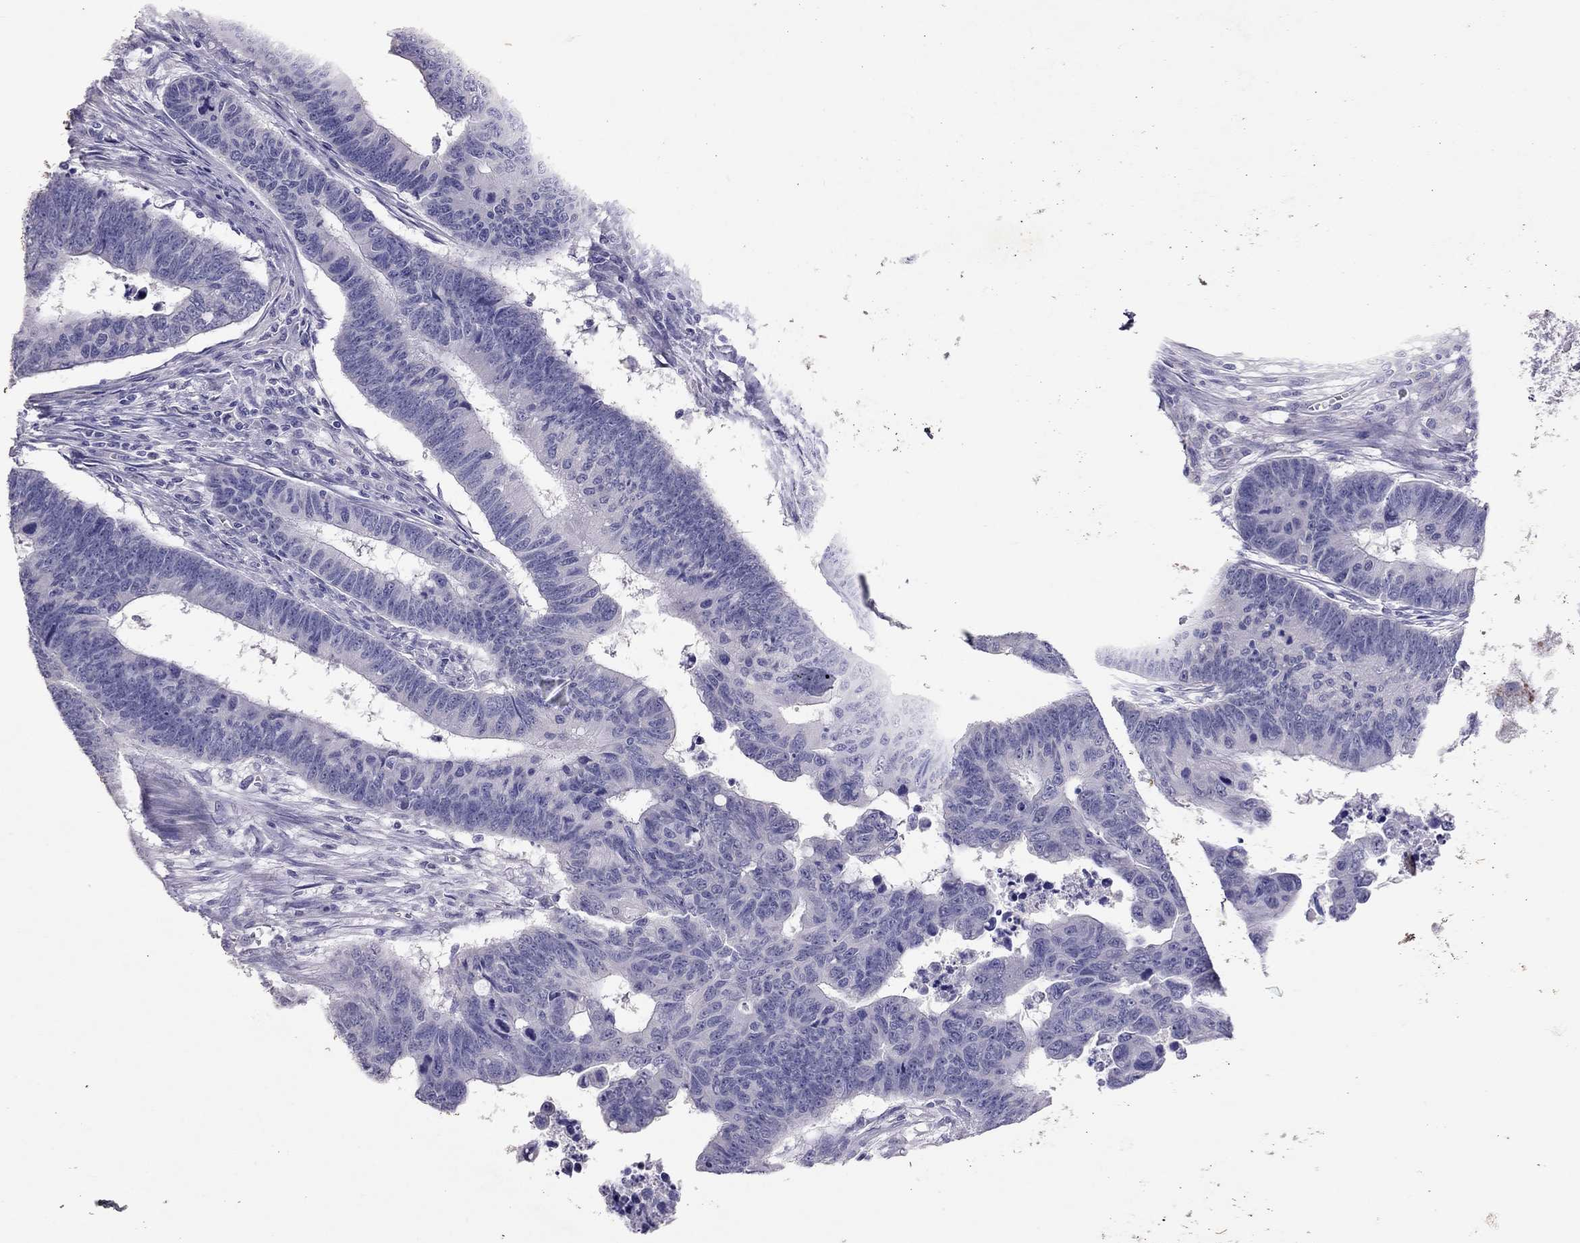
{"staining": {"intensity": "negative", "quantity": "none", "location": "none"}, "tissue": "colorectal cancer", "cell_type": "Tumor cells", "image_type": "cancer", "snomed": [{"axis": "morphology", "description": "Adenocarcinoma, NOS"}, {"axis": "topography", "description": "Appendix"}, {"axis": "topography", "description": "Colon"}, {"axis": "topography", "description": "Cecum"}, {"axis": "topography", "description": "Colon asc"}], "caption": "DAB immunohistochemical staining of colorectal cancer (adenocarcinoma) demonstrates no significant expression in tumor cells.", "gene": "PSMB11", "patient": {"sex": "female", "age": 85}}